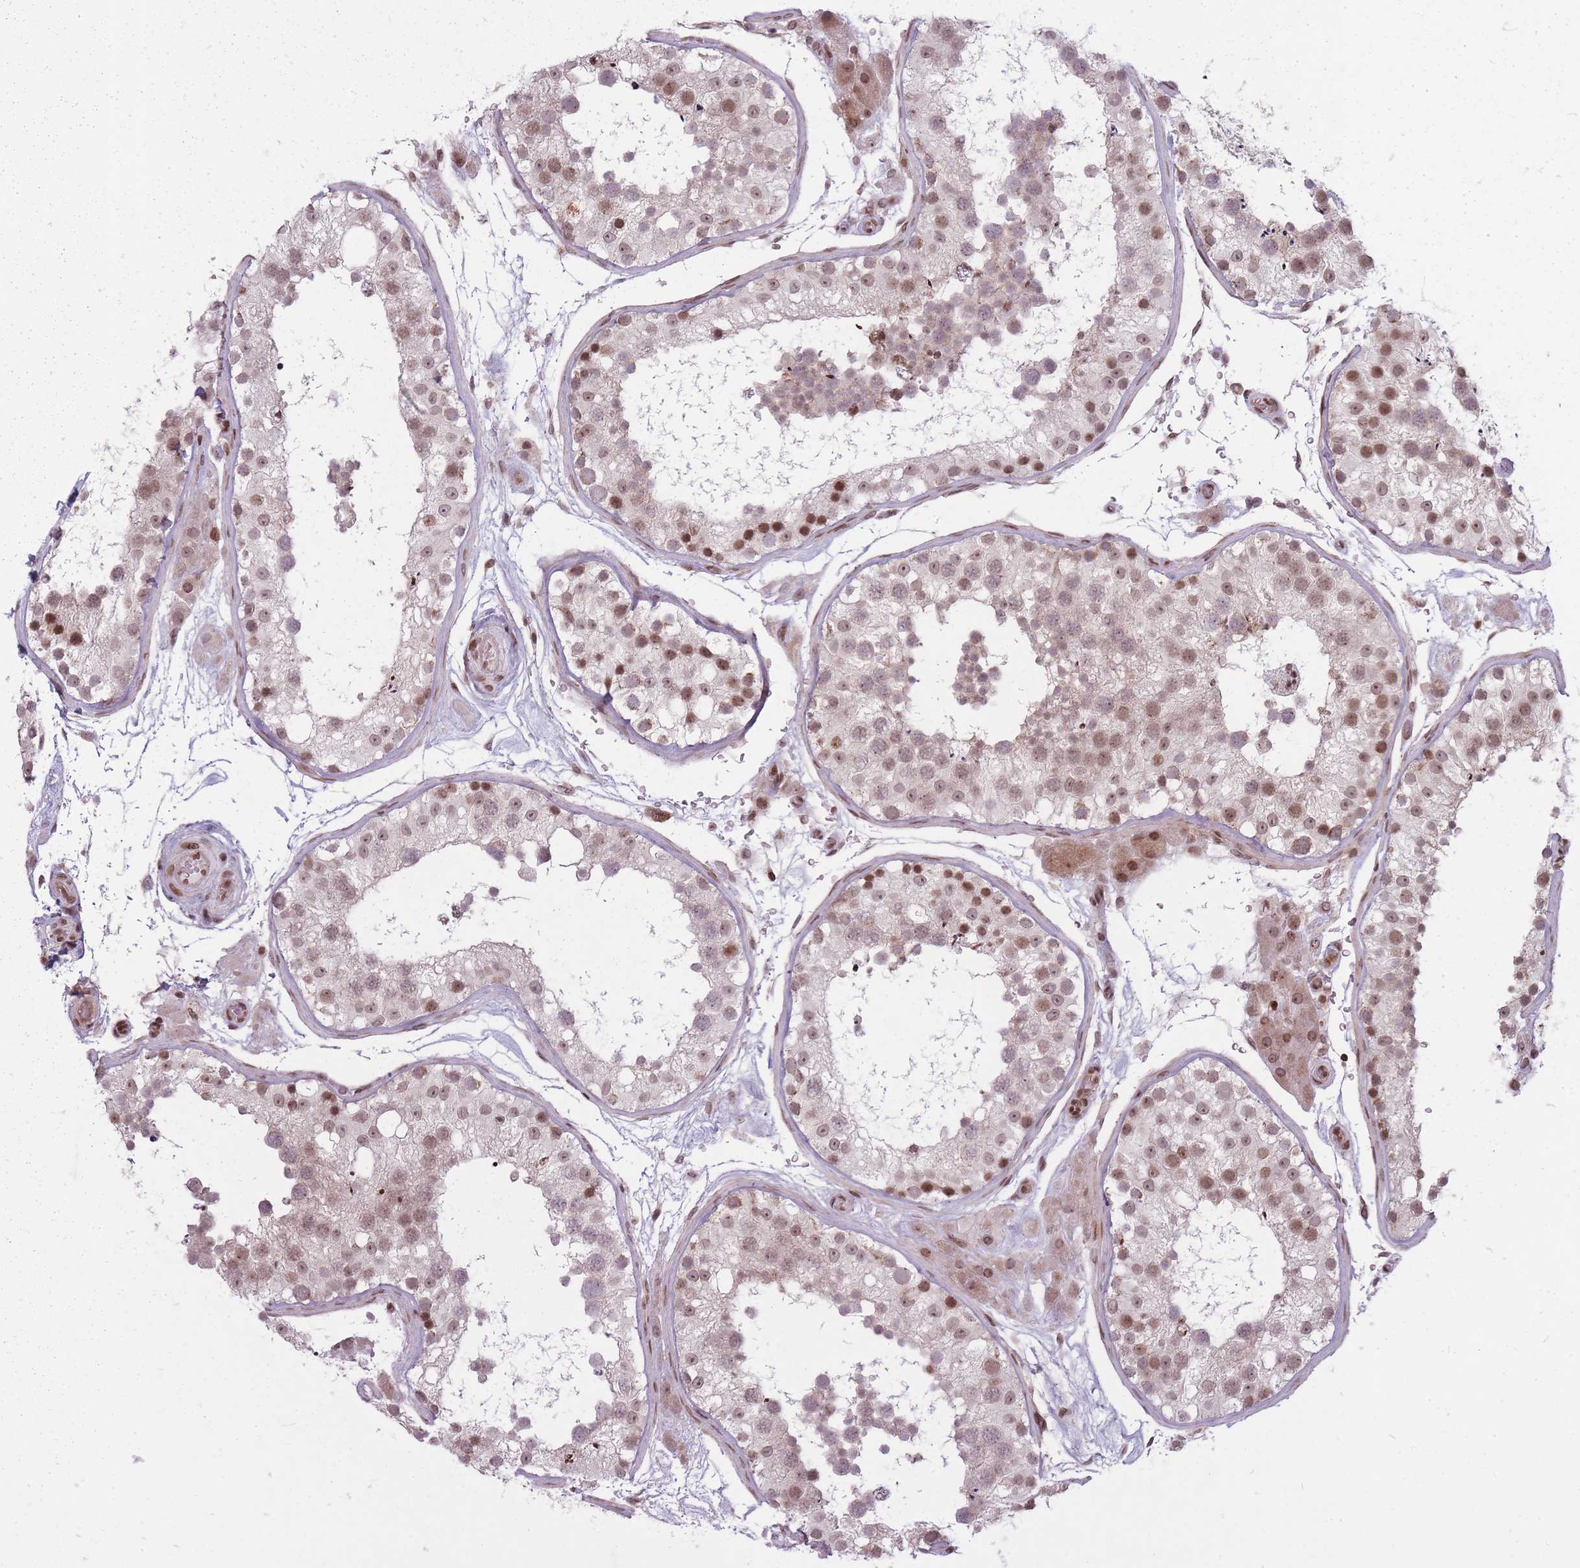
{"staining": {"intensity": "moderate", "quantity": ">75%", "location": "nuclear"}, "tissue": "testis", "cell_type": "Cells in seminiferous ducts", "image_type": "normal", "snomed": [{"axis": "morphology", "description": "Normal tissue, NOS"}, {"axis": "topography", "description": "Testis"}], "caption": "Brown immunohistochemical staining in unremarkable testis demonstrates moderate nuclear positivity in approximately >75% of cells in seminiferous ducts. The staining was performed using DAB (3,3'-diaminobenzidine), with brown indicating positive protein expression. Nuclei are stained blue with hematoxylin.", "gene": "TMC6", "patient": {"sex": "male", "age": 26}}